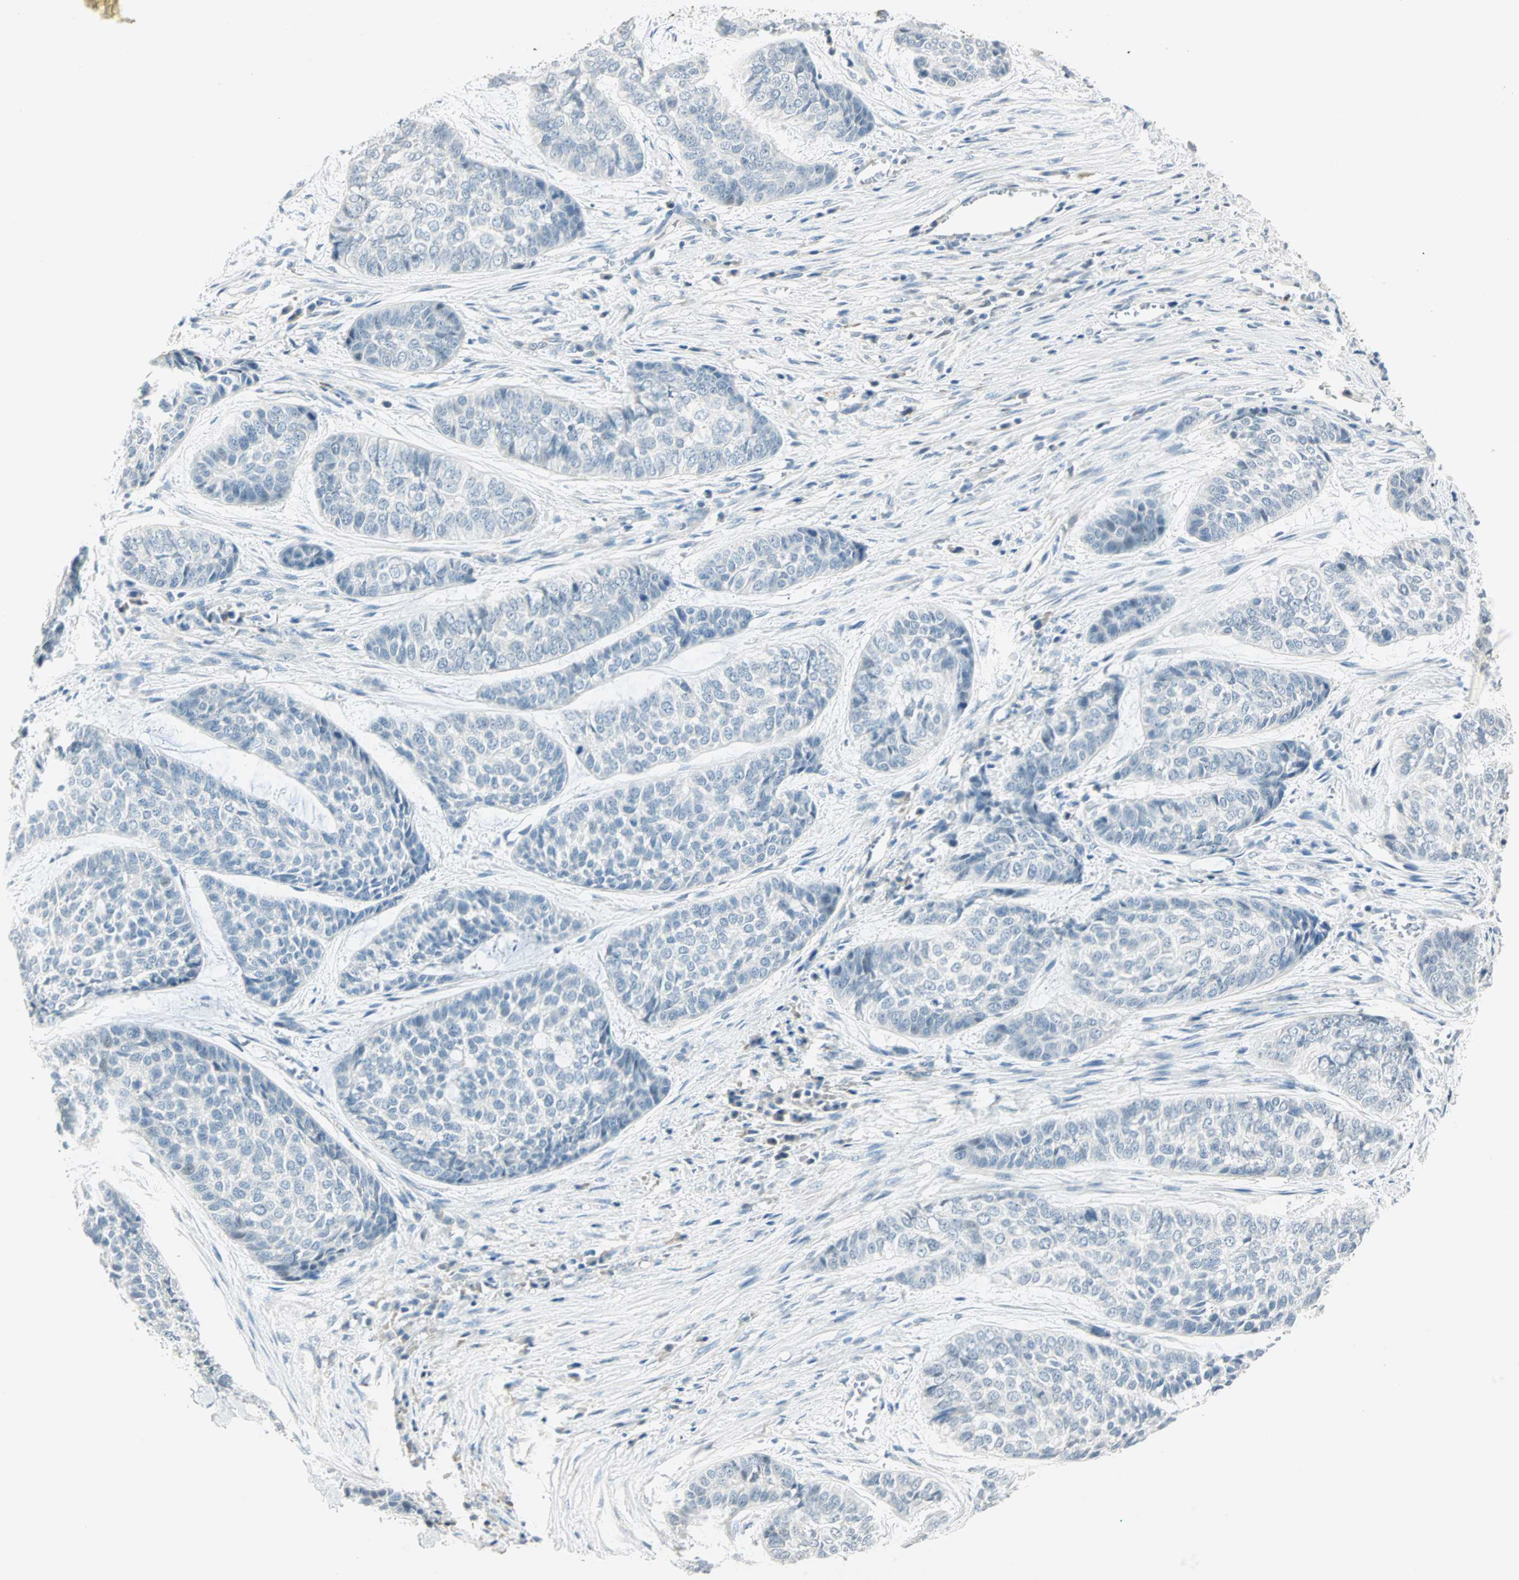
{"staining": {"intensity": "negative", "quantity": "none", "location": "none"}, "tissue": "skin cancer", "cell_type": "Tumor cells", "image_type": "cancer", "snomed": [{"axis": "morphology", "description": "Basal cell carcinoma"}, {"axis": "topography", "description": "Skin"}], "caption": "An immunohistochemistry (IHC) micrograph of skin cancer (basal cell carcinoma) is shown. There is no staining in tumor cells of skin cancer (basal cell carcinoma).", "gene": "MLLT10", "patient": {"sex": "female", "age": 64}}